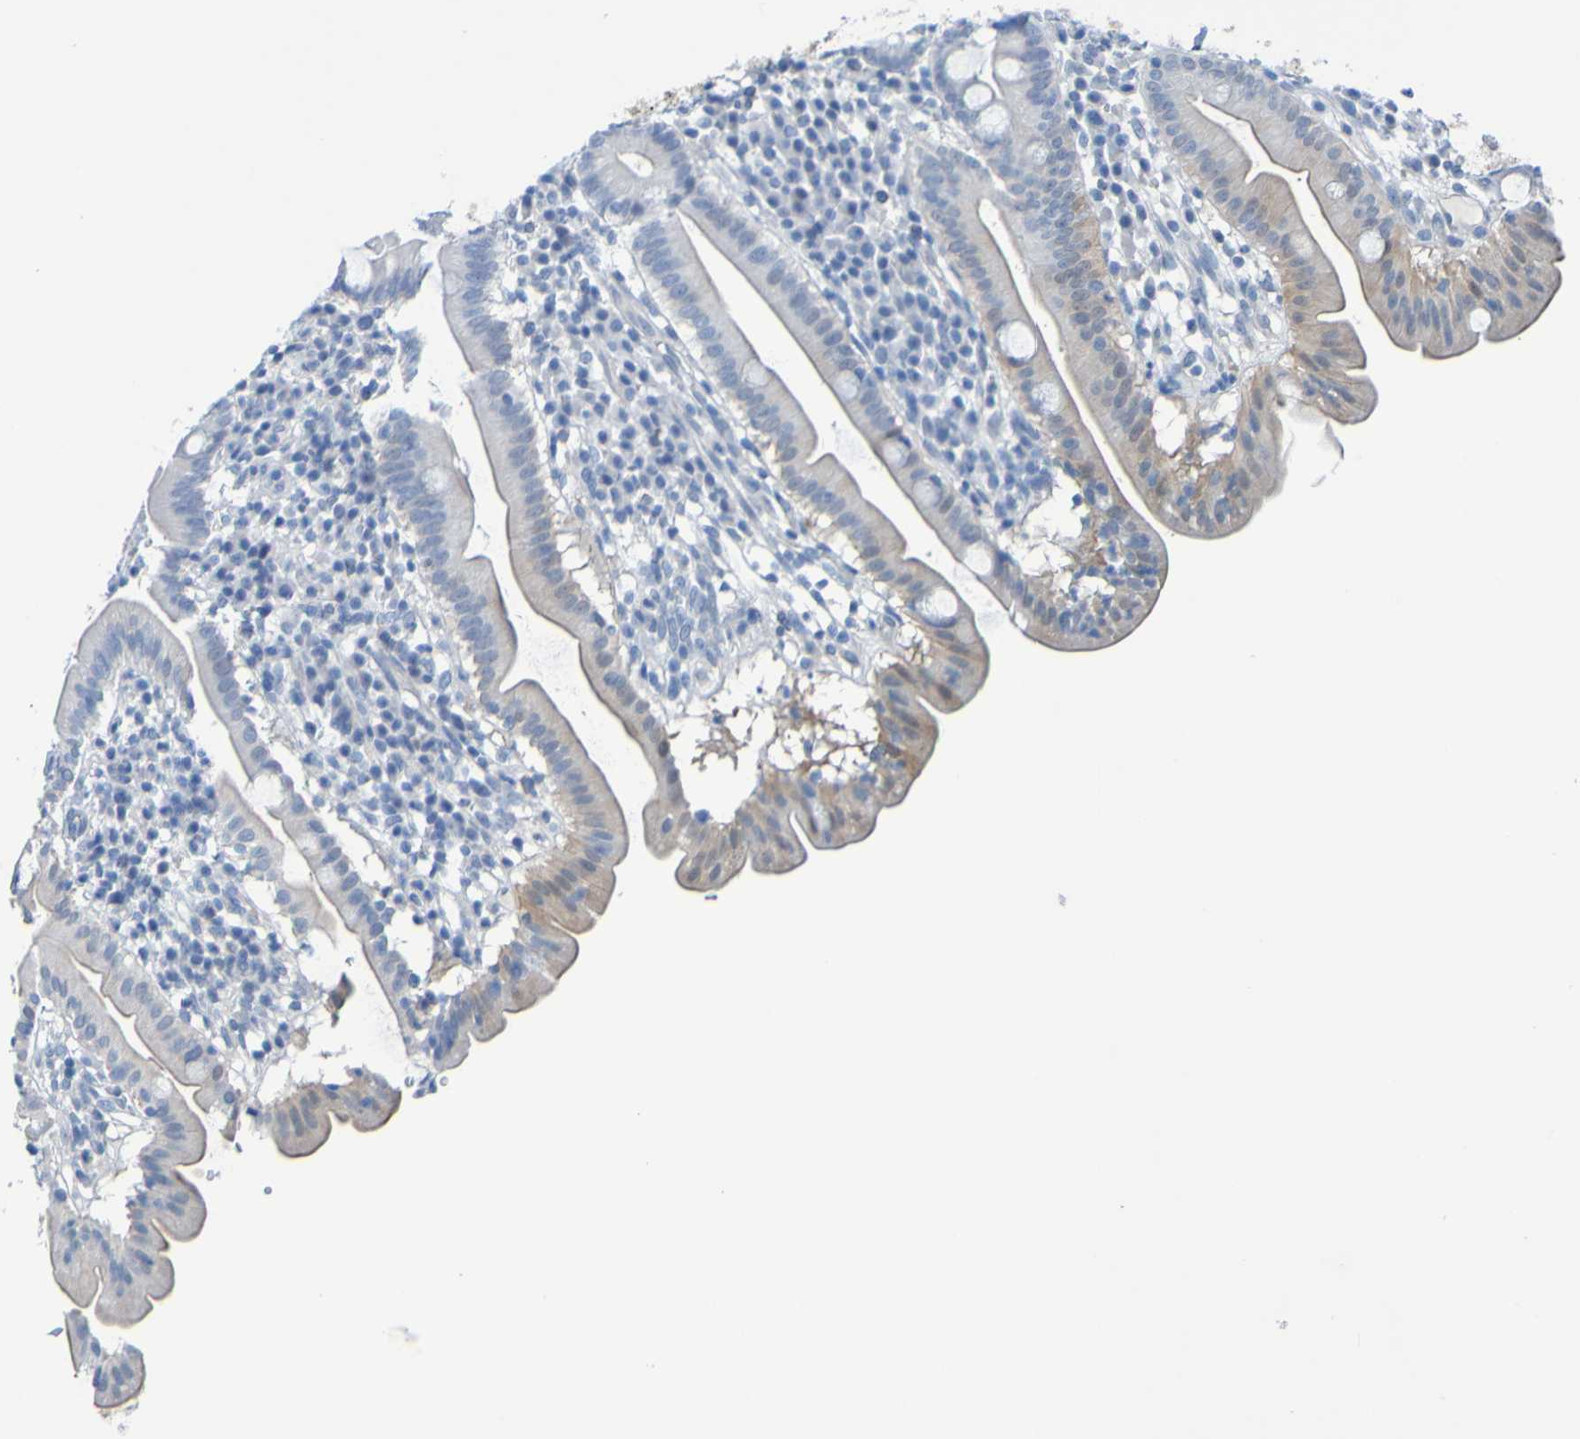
{"staining": {"intensity": "moderate", "quantity": ">75%", "location": "cytoplasmic/membranous"}, "tissue": "duodenum", "cell_type": "Glandular cells", "image_type": "normal", "snomed": [{"axis": "morphology", "description": "Normal tissue, NOS"}, {"axis": "topography", "description": "Duodenum"}], "caption": "DAB (3,3'-diaminobenzidine) immunohistochemical staining of normal duodenum exhibits moderate cytoplasmic/membranous protein staining in approximately >75% of glandular cells.", "gene": "ACMSD", "patient": {"sex": "male", "age": 50}}